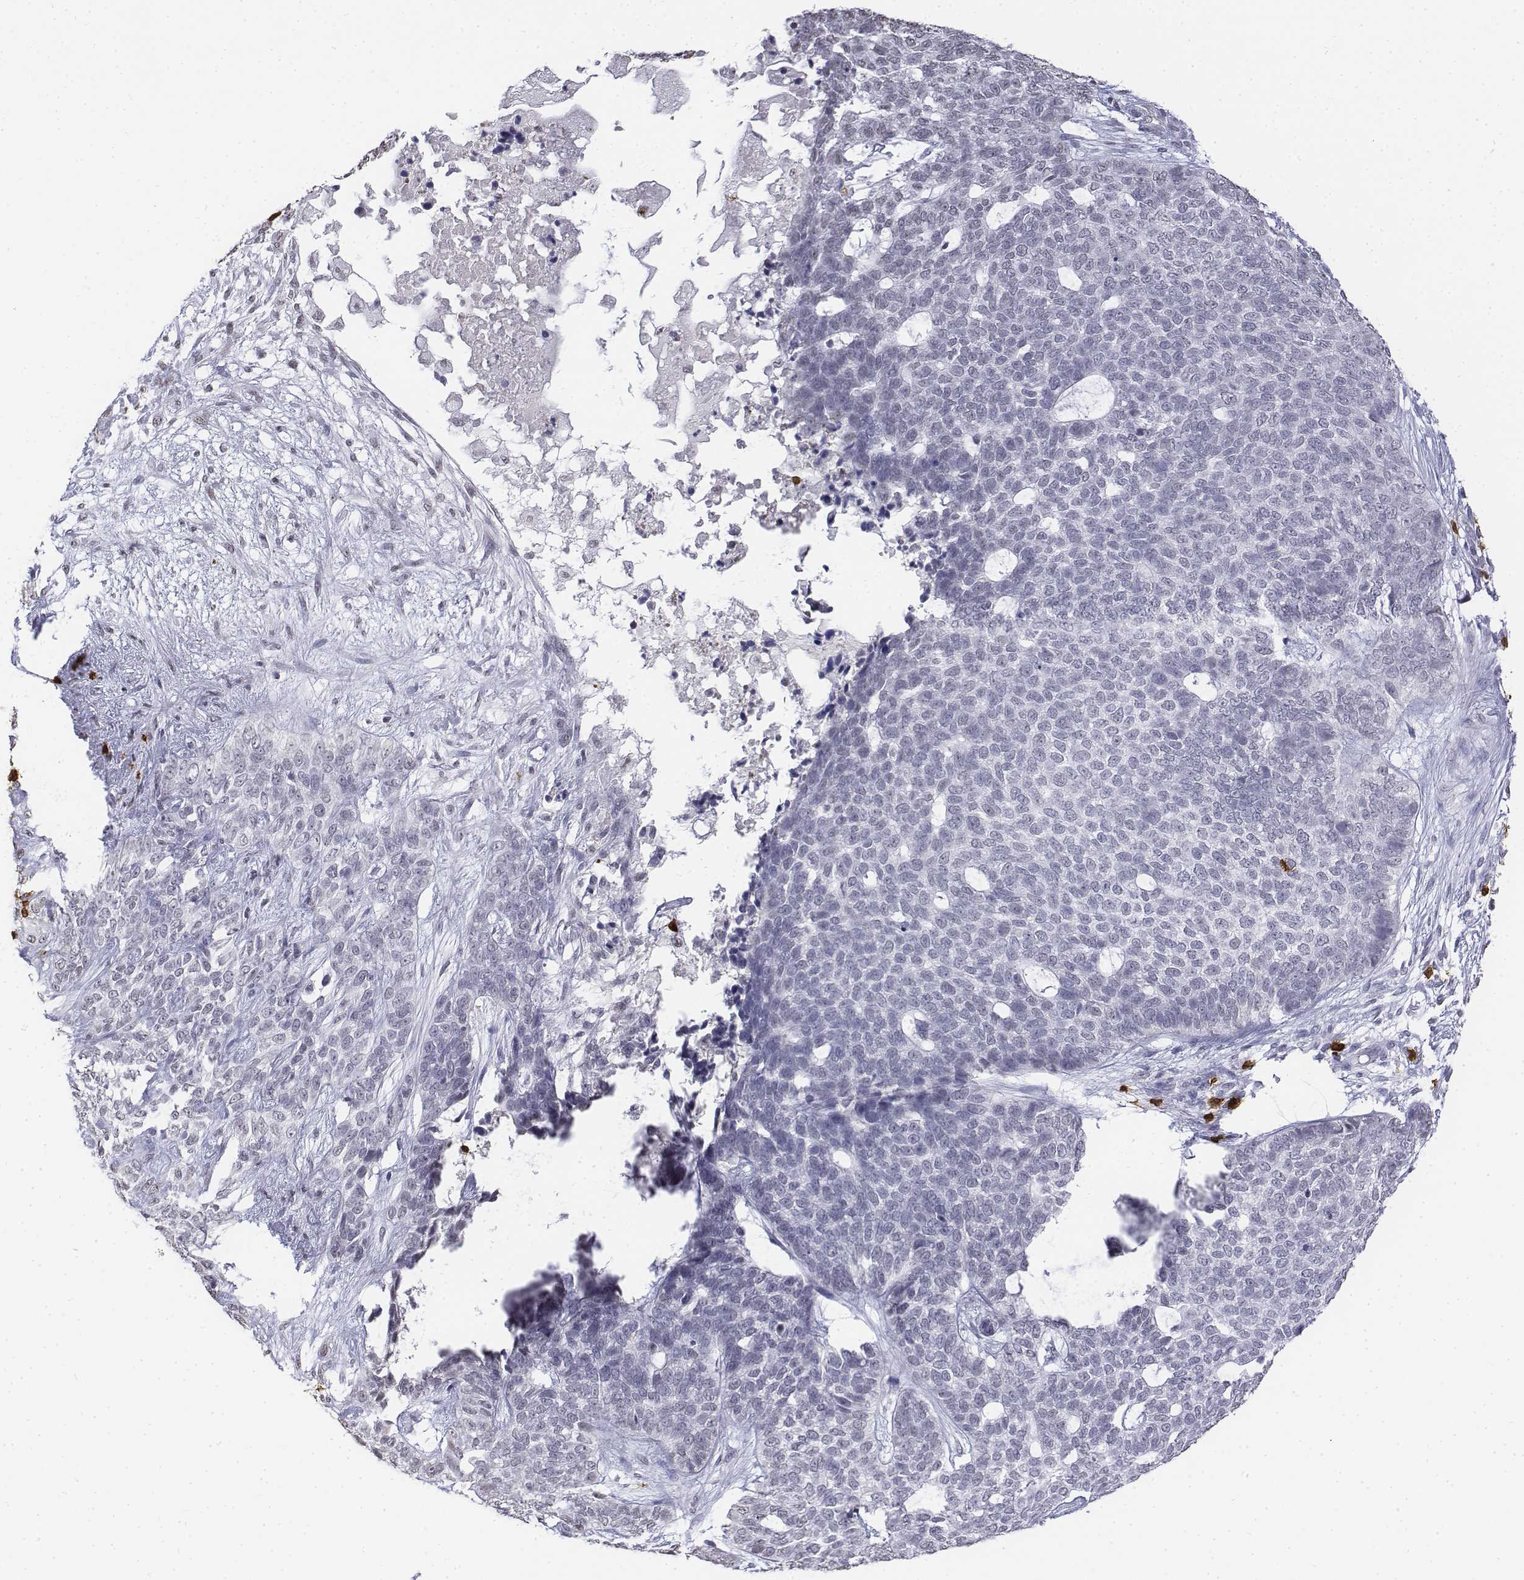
{"staining": {"intensity": "negative", "quantity": "none", "location": "none"}, "tissue": "skin cancer", "cell_type": "Tumor cells", "image_type": "cancer", "snomed": [{"axis": "morphology", "description": "Basal cell carcinoma"}, {"axis": "topography", "description": "Skin"}], "caption": "A high-resolution histopathology image shows IHC staining of skin basal cell carcinoma, which demonstrates no significant expression in tumor cells.", "gene": "CD3E", "patient": {"sex": "female", "age": 69}}